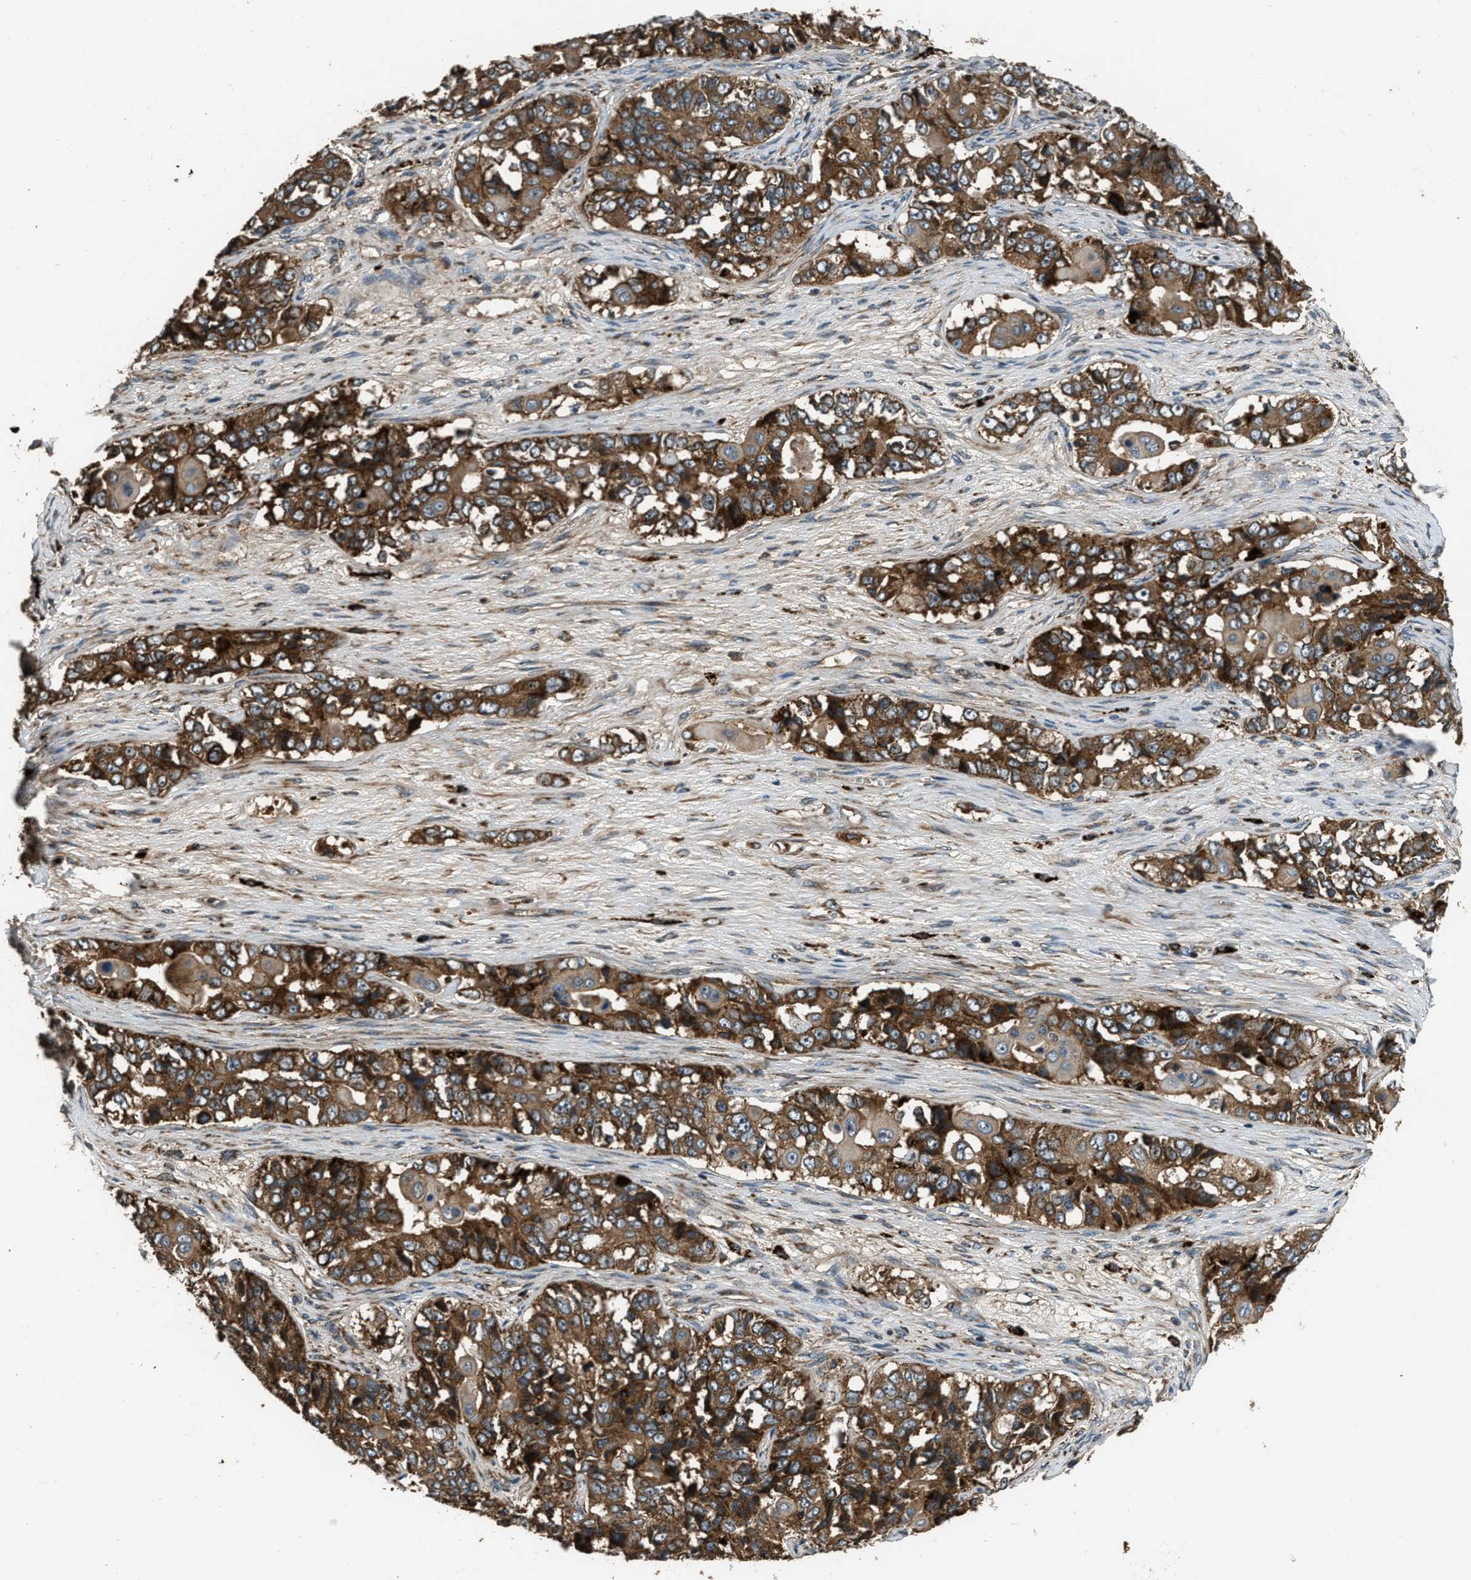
{"staining": {"intensity": "strong", "quantity": ">75%", "location": "cytoplasmic/membranous"}, "tissue": "ovarian cancer", "cell_type": "Tumor cells", "image_type": "cancer", "snomed": [{"axis": "morphology", "description": "Carcinoma, endometroid"}, {"axis": "topography", "description": "Ovary"}], "caption": "Immunohistochemistry of human endometroid carcinoma (ovarian) exhibits high levels of strong cytoplasmic/membranous positivity in approximately >75% of tumor cells.", "gene": "GGH", "patient": {"sex": "female", "age": 51}}